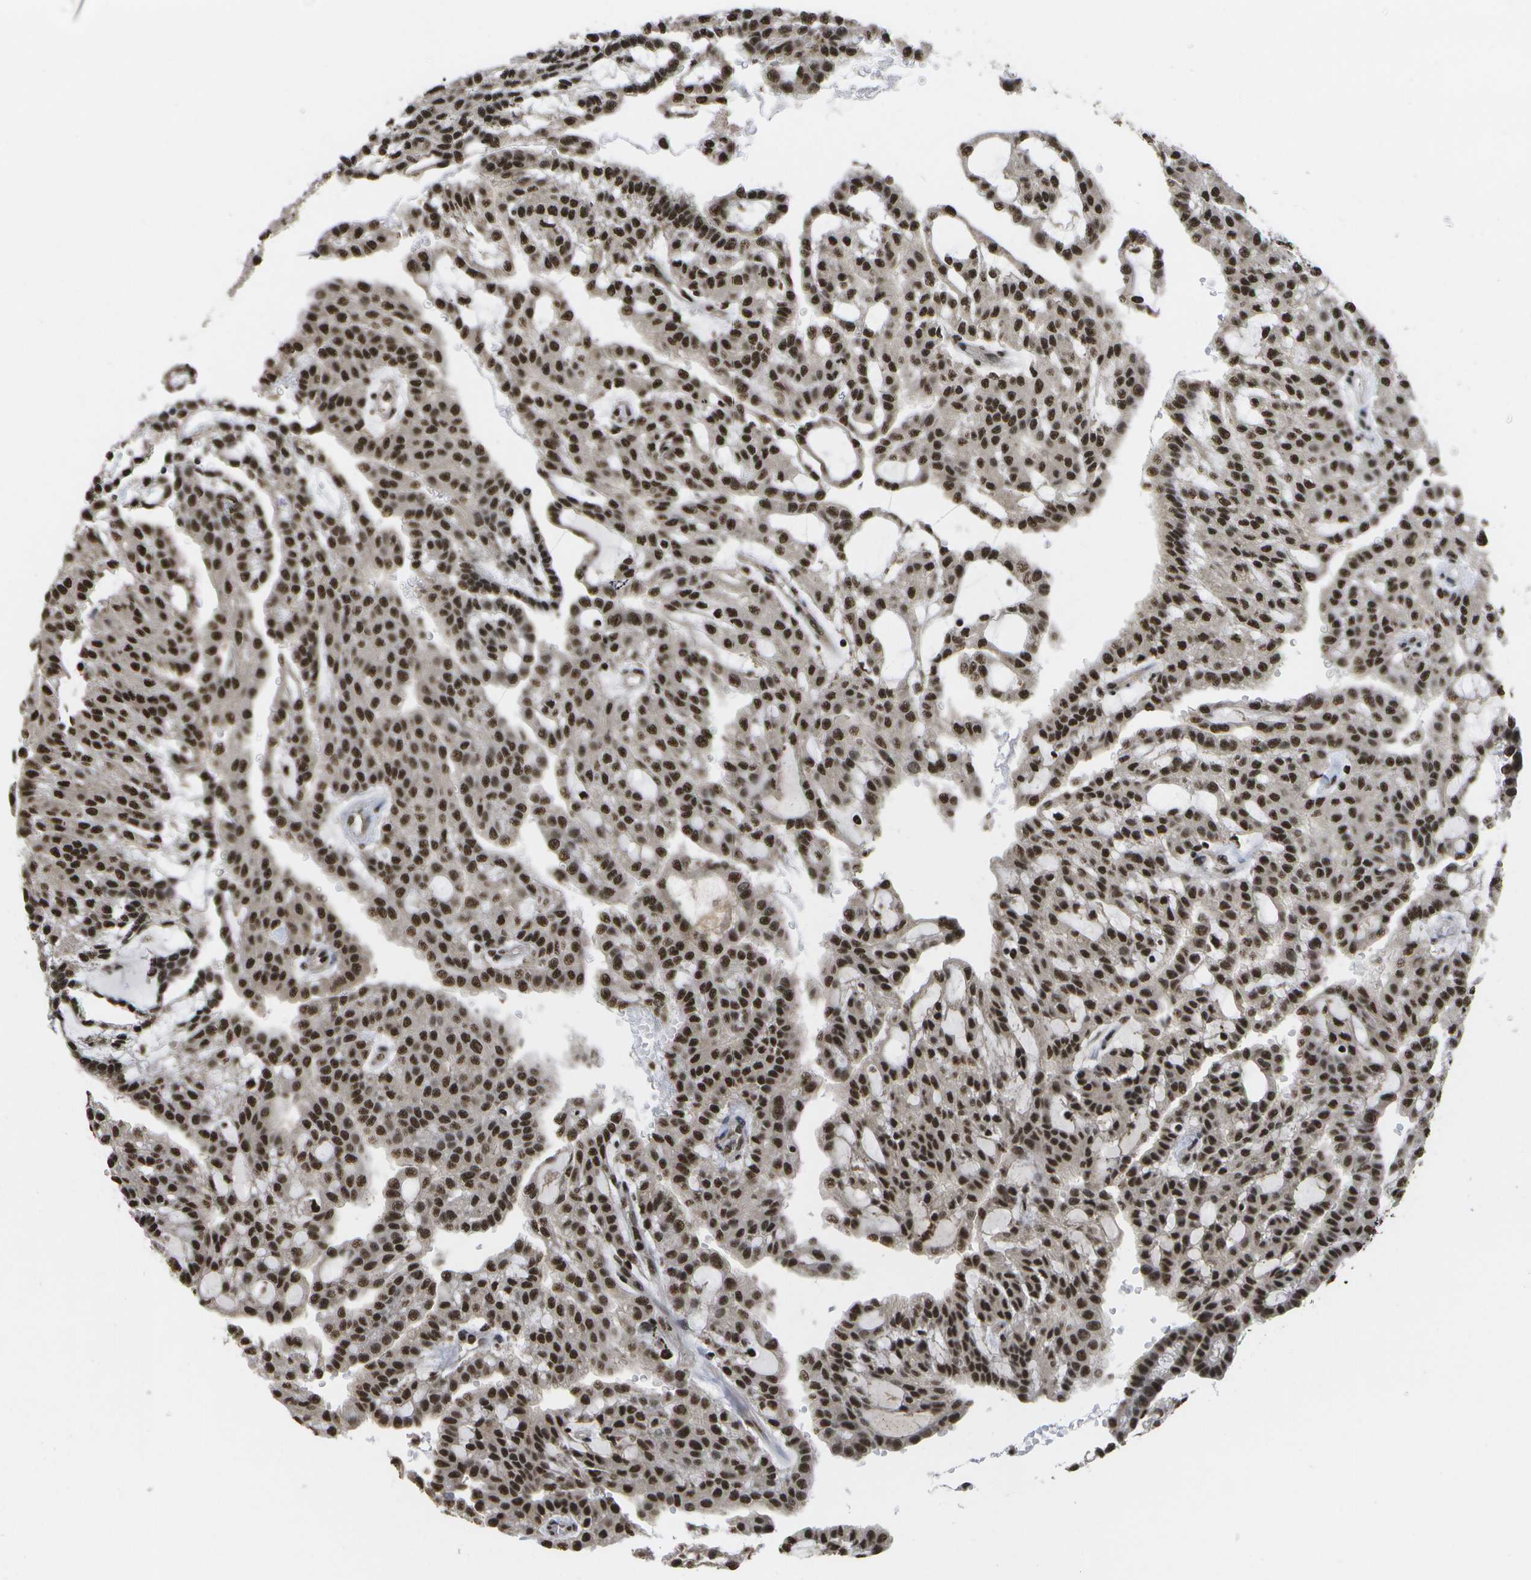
{"staining": {"intensity": "strong", "quantity": ">75%", "location": "nuclear"}, "tissue": "renal cancer", "cell_type": "Tumor cells", "image_type": "cancer", "snomed": [{"axis": "morphology", "description": "Adenocarcinoma, NOS"}, {"axis": "topography", "description": "Kidney"}], "caption": "There is high levels of strong nuclear positivity in tumor cells of adenocarcinoma (renal), as demonstrated by immunohistochemical staining (brown color).", "gene": "SPEN", "patient": {"sex": "male", "age": 63}}